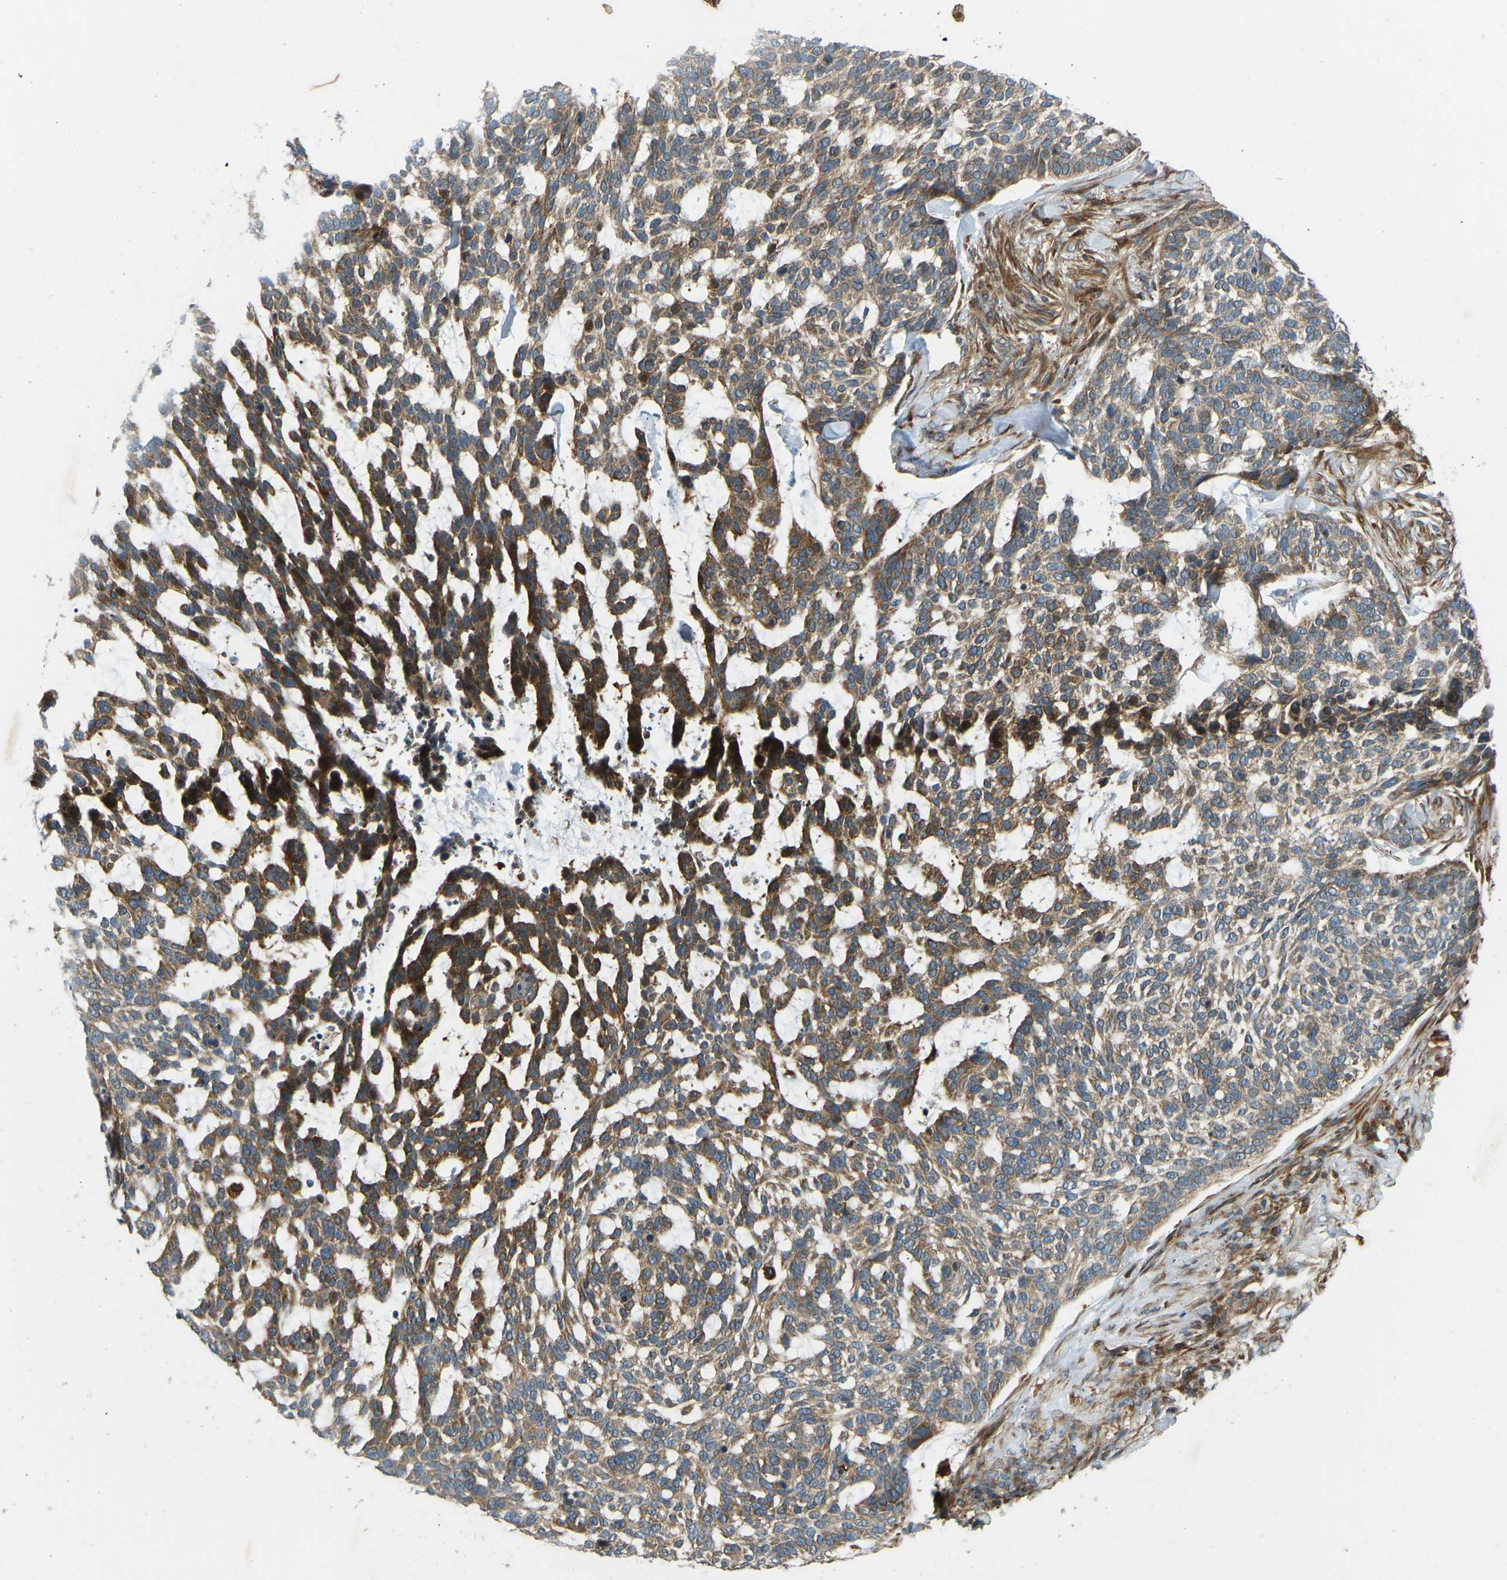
{"staining": {"intensity": "moderate", "quantity": ">75%", "location": "cytoplasmic/membranous"}, "tissue": "skin cancer", "cell_type": "Tumor cells", "image_type": "cancer", "snomed": [{"axis": "morphology", "description": "Basal cell carcinoma"}, {"axis": "topography", "description": "Skin"}], "caption": "Basal cell carcinoma (skin) stained with a brown dye reveals moderate cytoplasmic/membranous positive positivity in about >75% of tumor cells.", "gene": "OS9", "patient": {"sex": "female", "age": 64}}